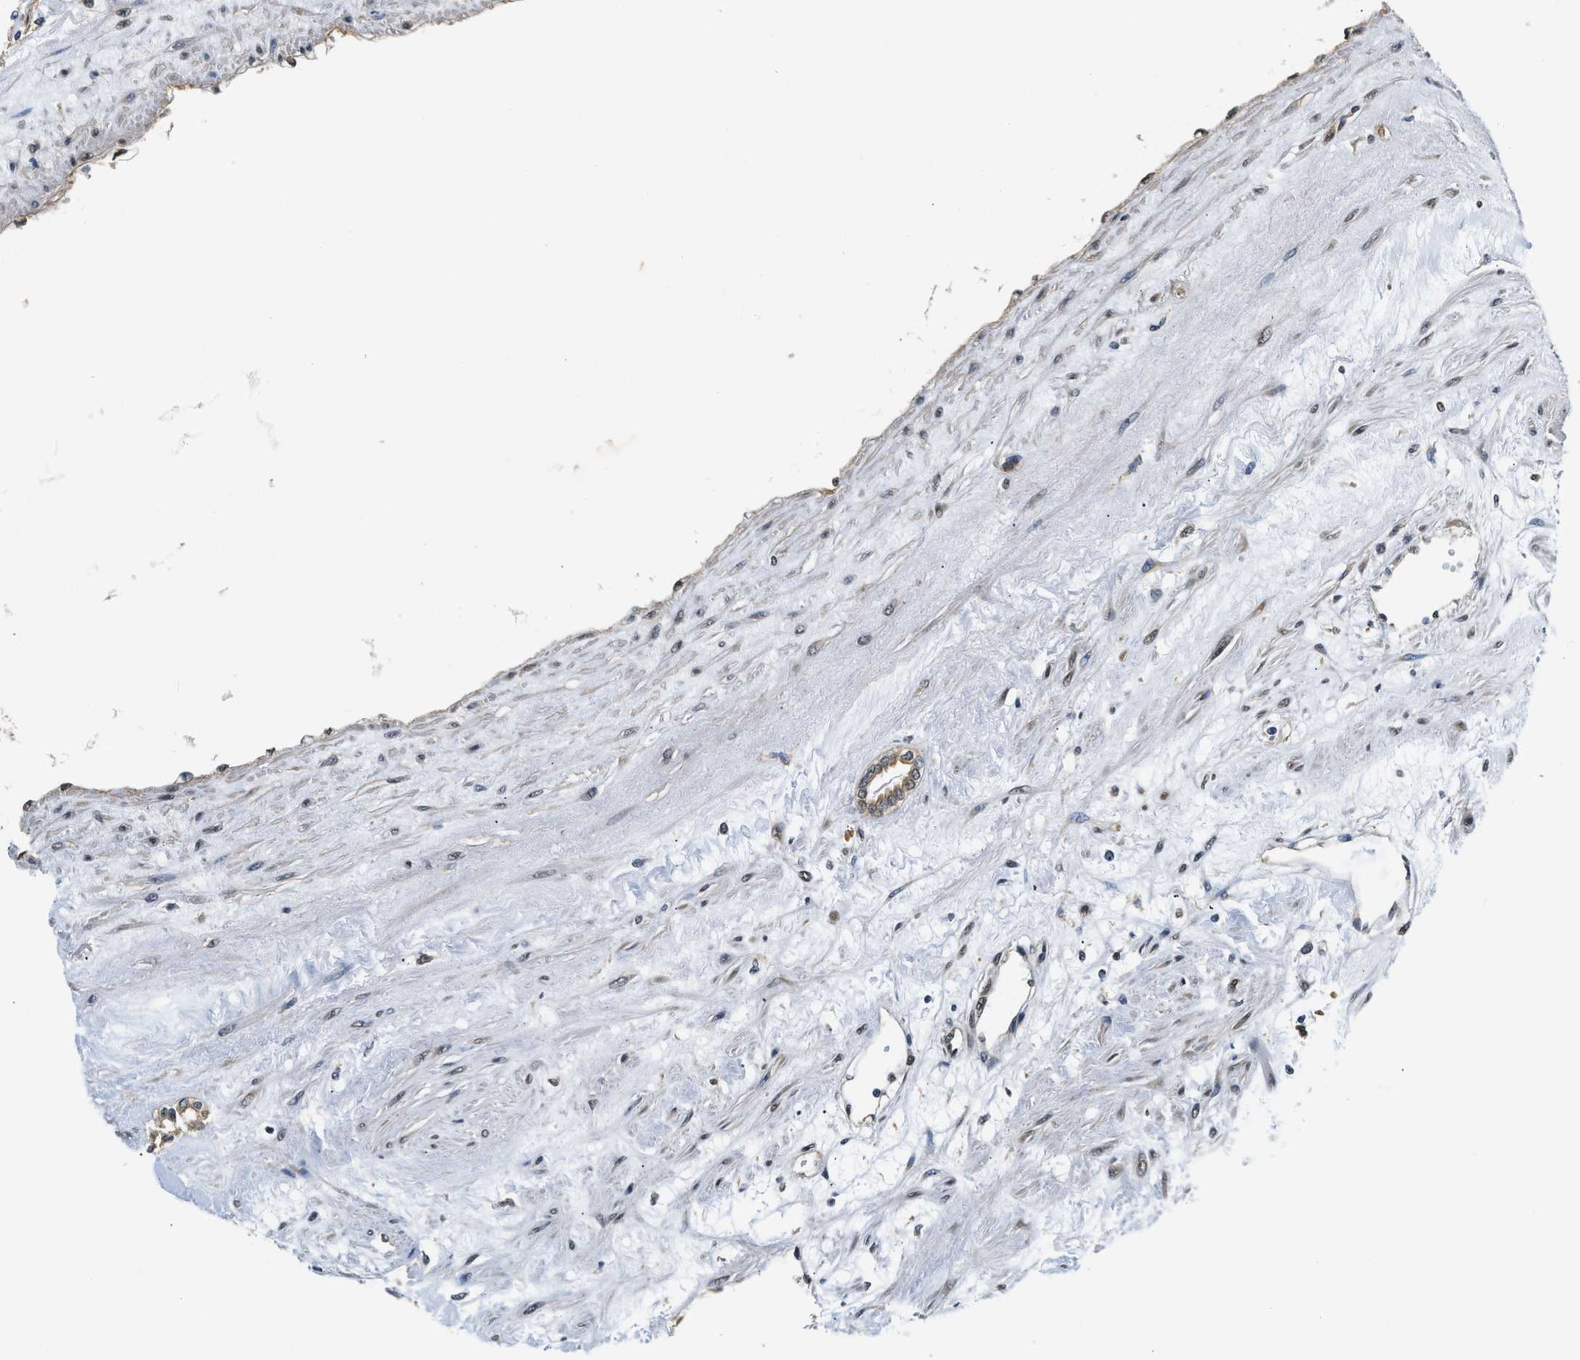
{"staining": {"intensity": "negative", "quantity": "none", "location": "none"}, "tissue": "renal cancer", "cell_type": "Tumor cells", "image_type": "cancer", "snomed": [{"axis": "morphology", "description": "Adenocarcinoma, NOS"}, {"axis": "topography", "description": "Kidney"}], "caption": "This photomicrograph is of renal adenocarcinoma stained with immunohistochemistry (IHC) to label a protein in brown with the nuclei are counter-stained blue. There is no expression in tumor cells. (Brightfield microscopy of DAB immunohistochemistry at high magnification).", "gene": "BCL7C", "patient": {"sex": "male", "age": 59}}